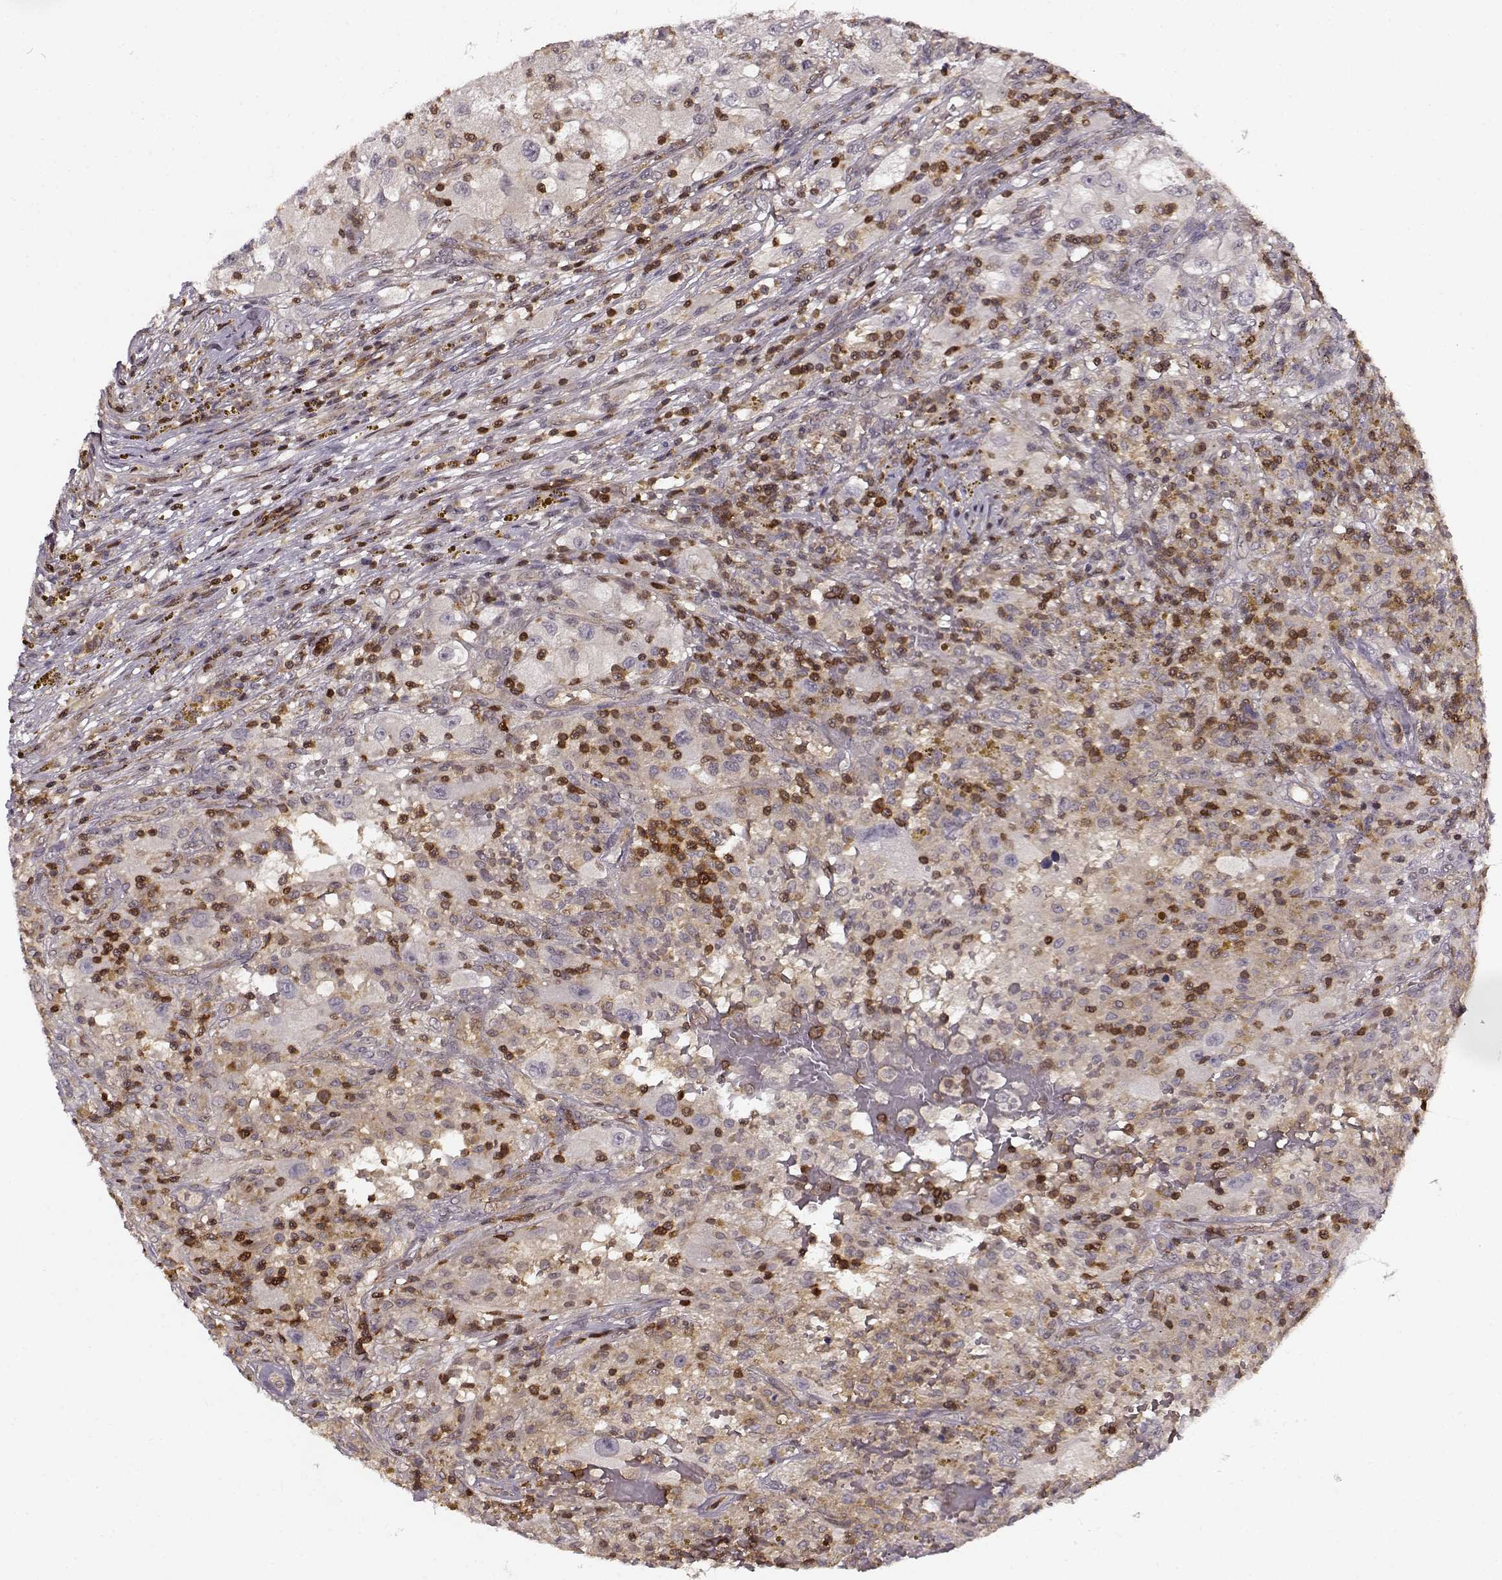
{"staining": {"intensity": "moderate", "quantity": "<25%", "location": "cytoplasmic/membranous"}, "tissue": "renal cancer", "cell_type": "Tumor cells", "image_type": "cancer", "snomed": [{"axis": "morphology", "description": "Adenocarcinoma, NOS"}, {"axis": "topography", "description": "Kidney"}], "caption": "A photomicrograph of human adenocarcinoma (renal) stained for a protein shows moderate cytoplasmic/membranous brown staining in tumor cells.", "gene": "MFSD1", "patient": {"sex": "female", "age": 67}}